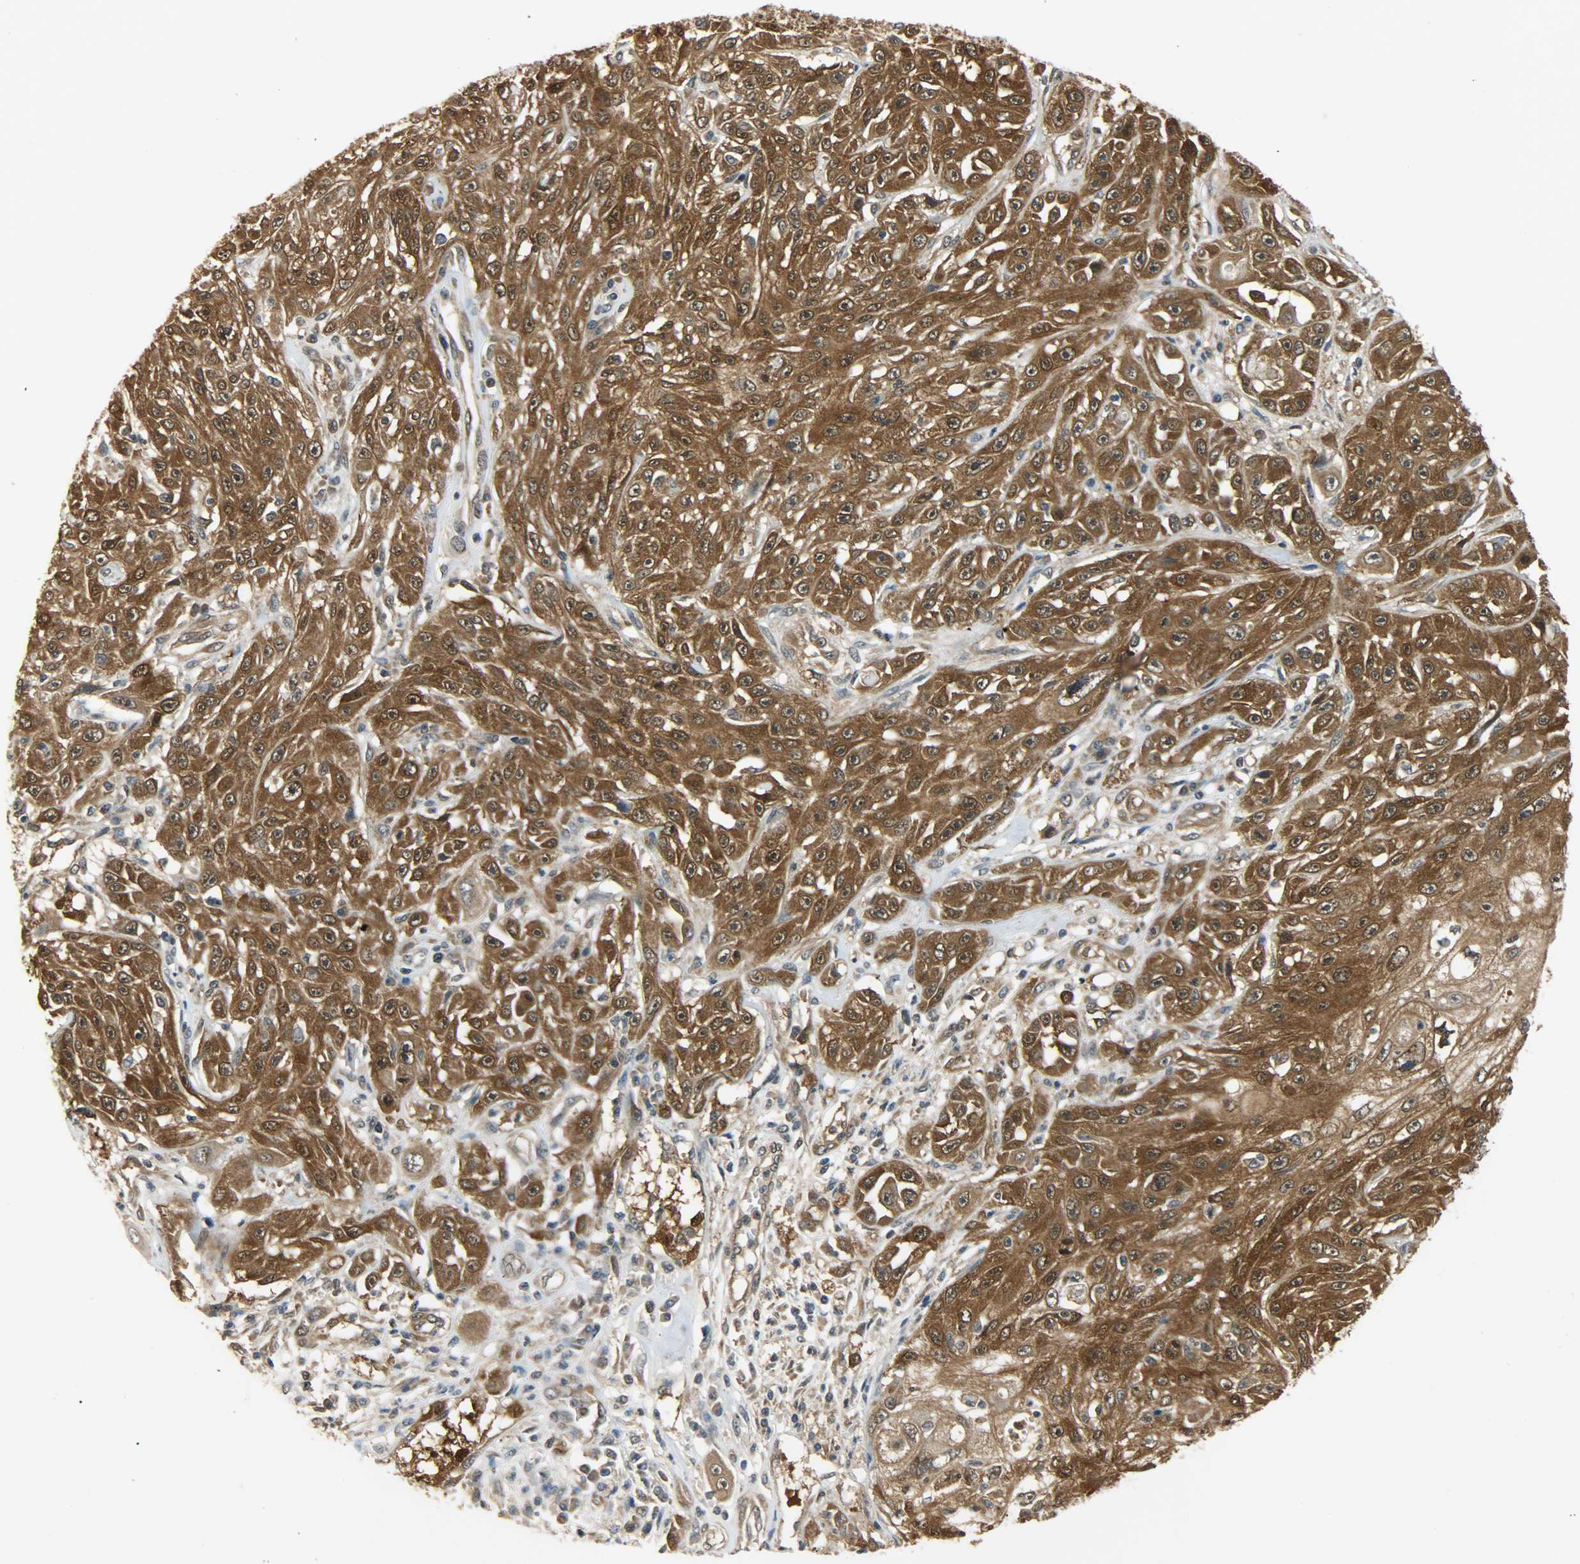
{"staining": {"intensity": "strong", "quantity": ">75%", "location": "cytoplasmic/membranous,nuclear"}, "tissue": "skin cancer", "cell_type": "Tumor cells", "image_type": "cancer", "snomed": [{"axis": "morphology", "description": "Squamous cell carcinoma, NOS"}, {"axis": "topography", "description": "Skin"}], "caption": "IHC of squamous cell carcinoma (skin) exhibits high levels of strong cytoplasmic/membranous and nuclear positivity in approximately >75% of tumor cells. (brown staining indicates protein expression, while blue staining denotes nuclei).", "gene": "EIF4EBP1", "patient": {"sex": "male", "age": 75}}